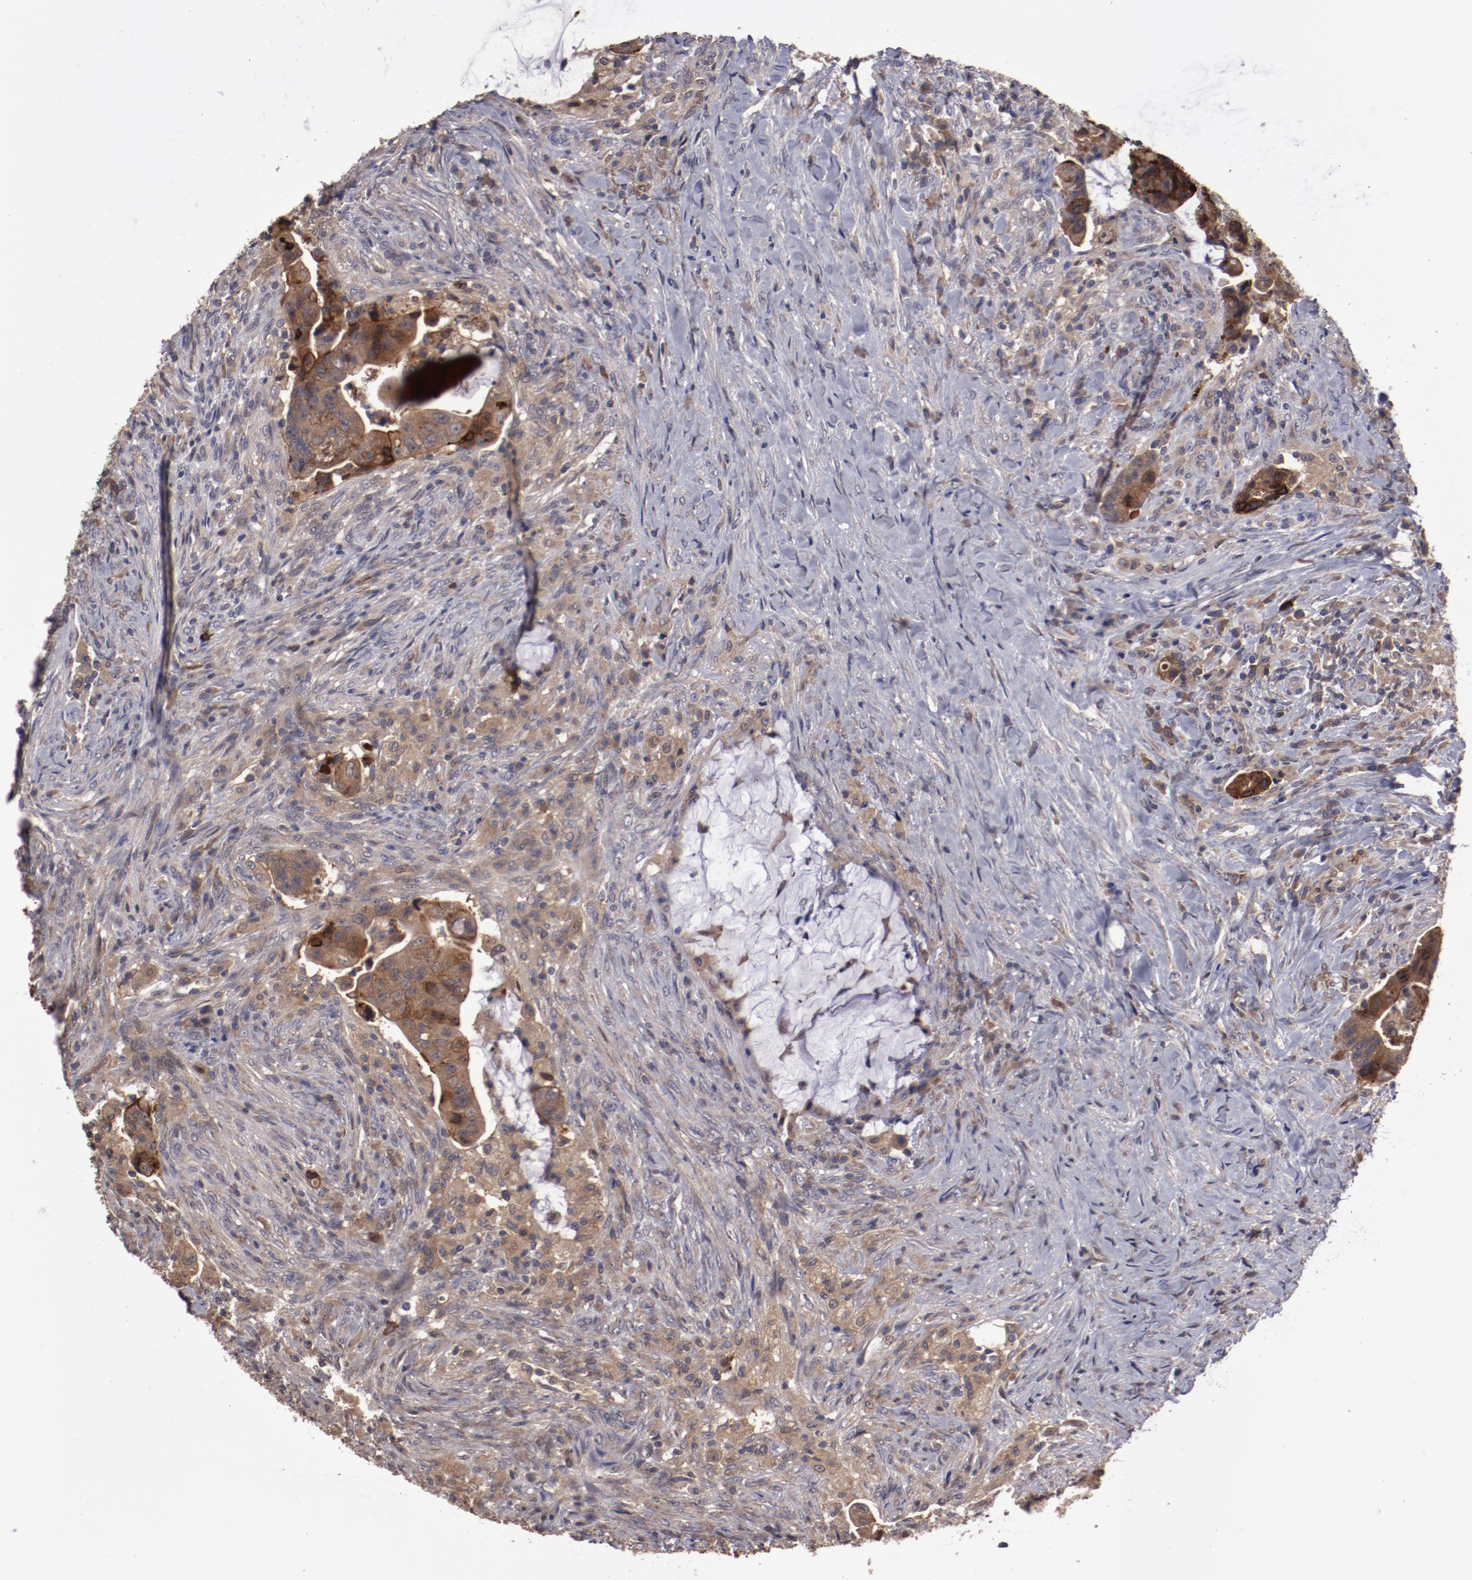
{"staining": {"intensity": "moderate", "quantity": ">75%", "location": "cytoplasmic/membranous"}, "tissue": "colorectal cancer", "cell_type": "Tumor cells", "image_type": "cancer", "snomed": [{"axis": "morphology", "description": "Adenocarcinoma, NOS"}, {"axis": "topography", "description": "Rectum"}], "caption": "This histopathology image exhibits immunohistochemistry (IHC) staining of human colorectal cancer (adenocarcinoma), with medium moderate cytoplasmic/membranous positivity in approximately >75% of tumor cells.", "gene": "LRRC75B", "patient": {"sex": "female", "age": 71}}